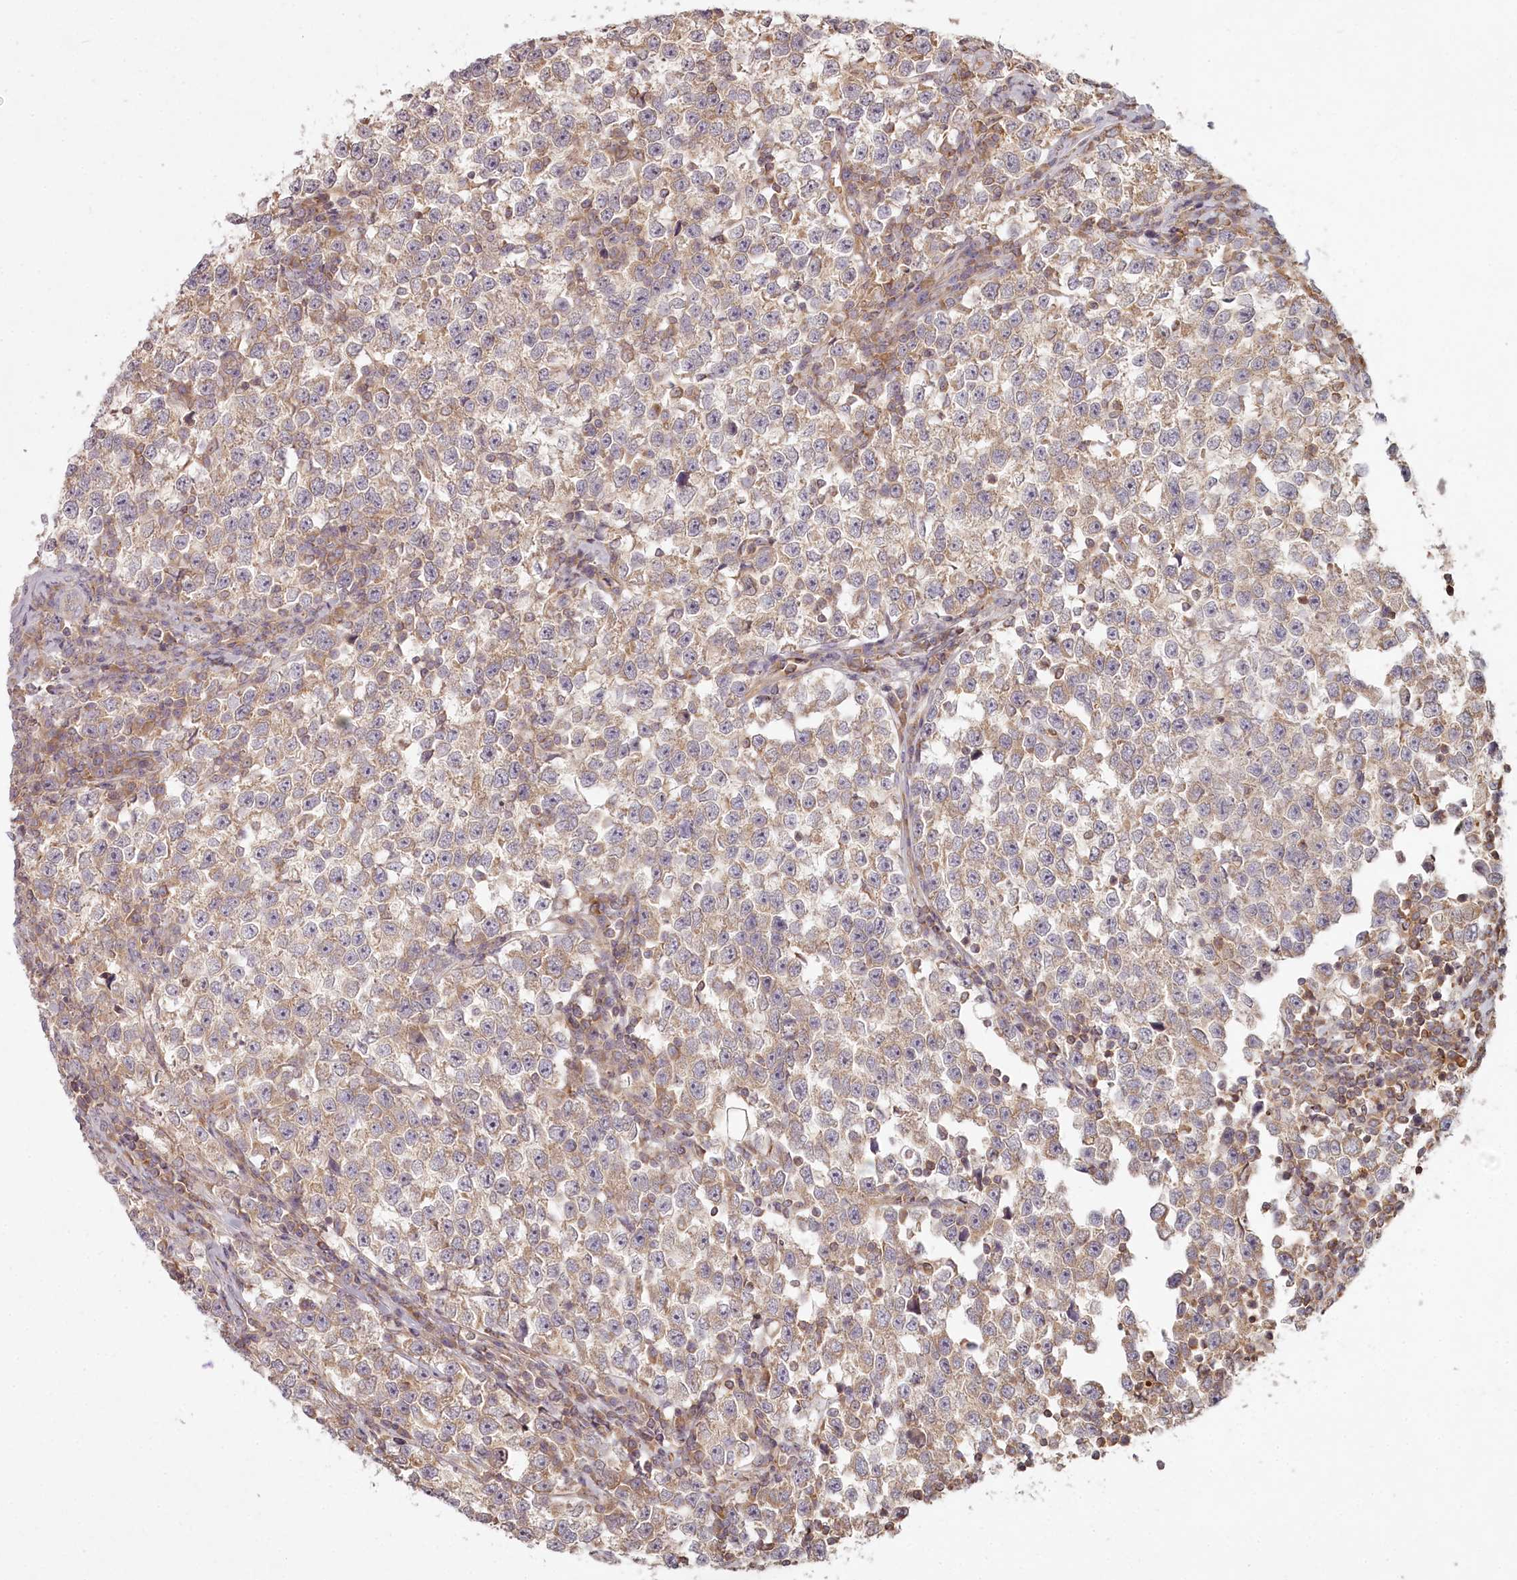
{"staining": {"intensity": "weak", "quantity": "25%-75%", "location": "cytoplasmic/membranous"}, "tissue": "testis cancer", "cell_type": "Tumor cells", "image_type": "cancer", "snomed": [{"axis": "morphology", "description": "Normal tissue, NOS"}, {"axis": "morphology", "description": "Seminoma, NOS"}, {"axis": "topography", "description": "Testis"}], "caption": "A high-resolution photomicrograph shows immunohistochemistry (IHC) staining of testis cancer, which exhibits weak cytoplasmic/membranous expression in approximately 25%-75% of tumor cells.", "gene": "TMIE", "patient": {"sex": "male", "age": 43}}